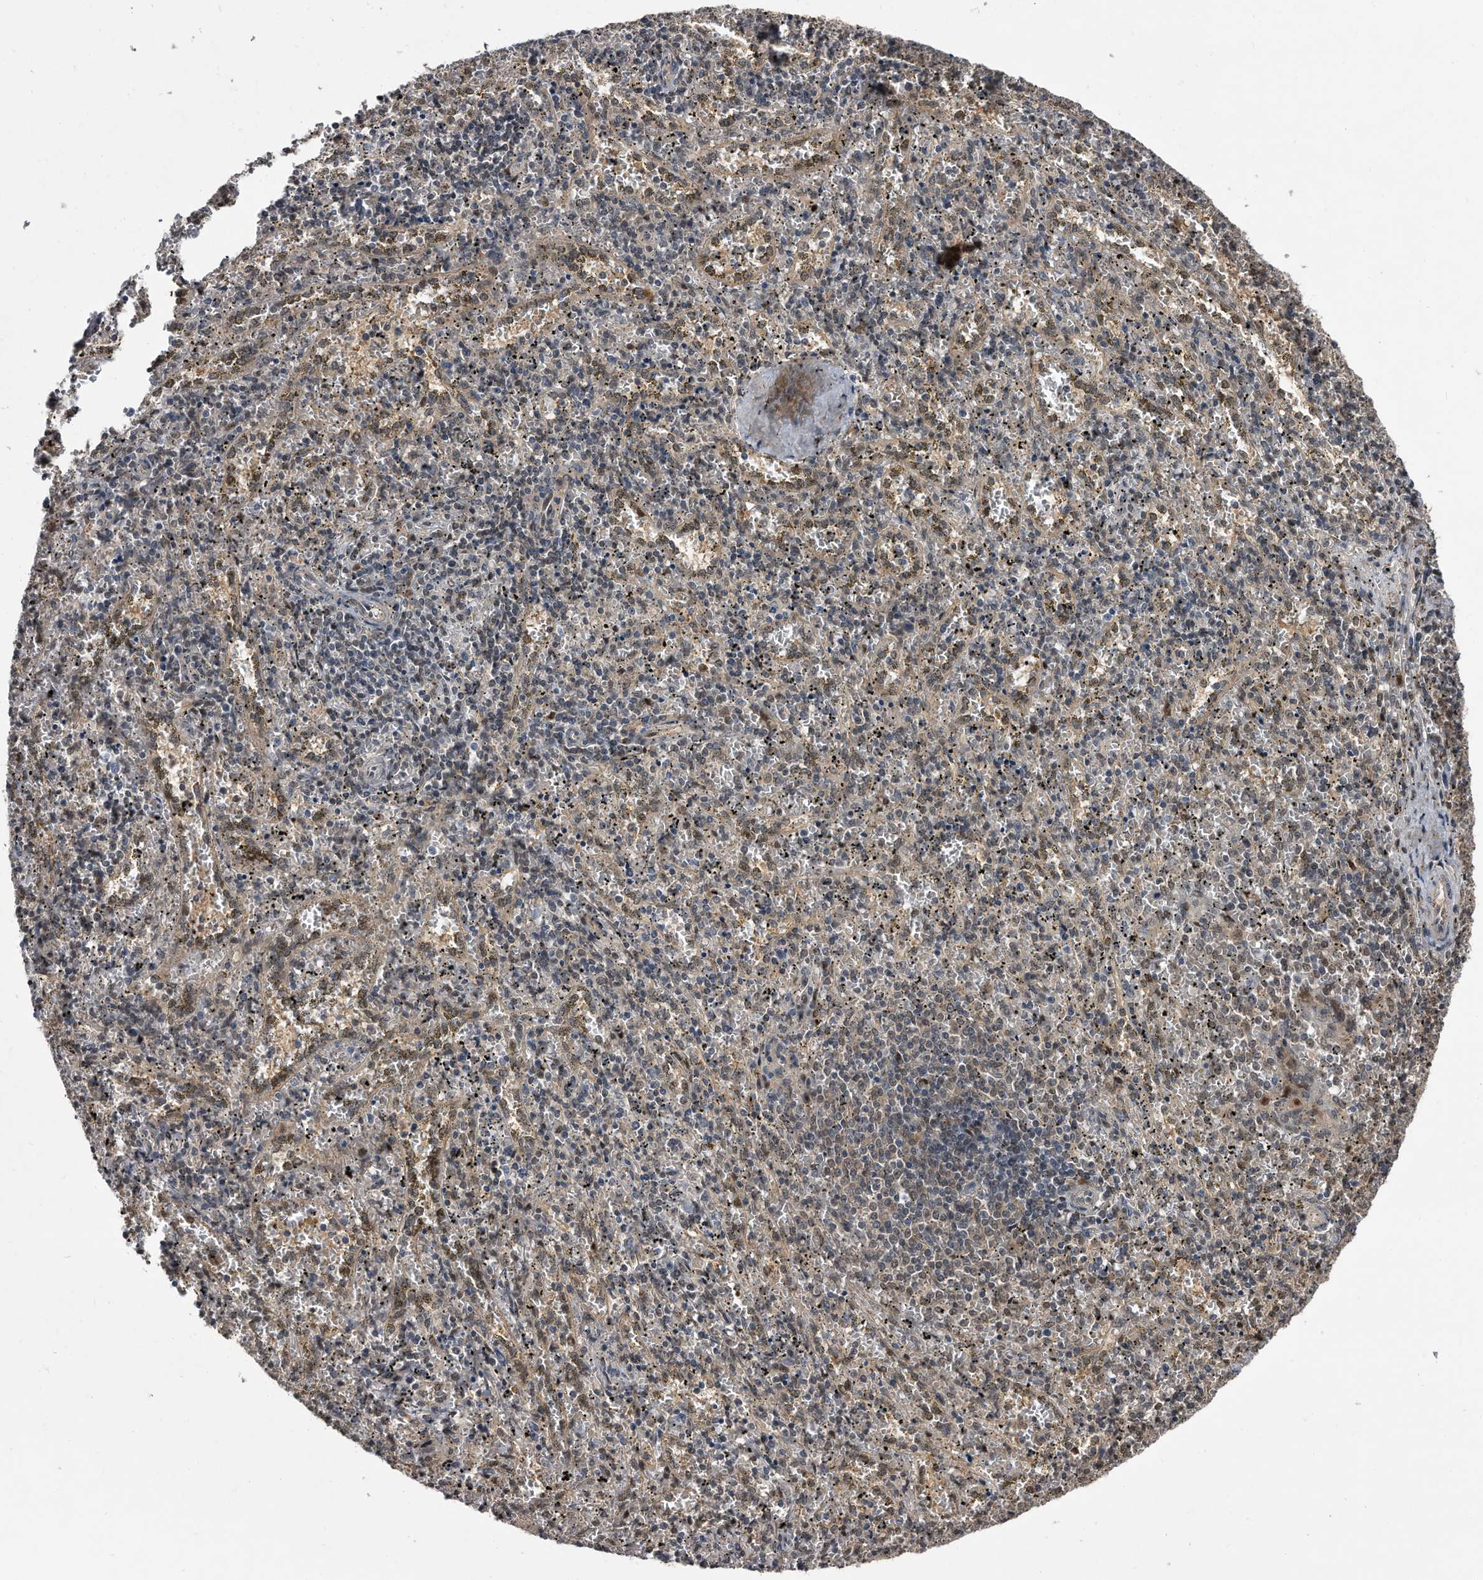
{"staining": {"intensity": "moderate", "quantity": "<25%", "location": "nuclear"}, "tissue": "spleen", "cell_type": "Cells in red pulp", "image_type": "normal", "snomed": [{"axis": "morphology", "description": "Normal tissue, NOS"}, {"axis": "topography", "description": "Spleen"}], "caption": "IHC of normal spleen exhibits low levels of moderate nuclear positivity in about <25% of cells in red pulp. (IHC, brightfield microscopy, high magnification).", "gene": "RAD23B", "patient": {"sex": "male", "age": 11}}